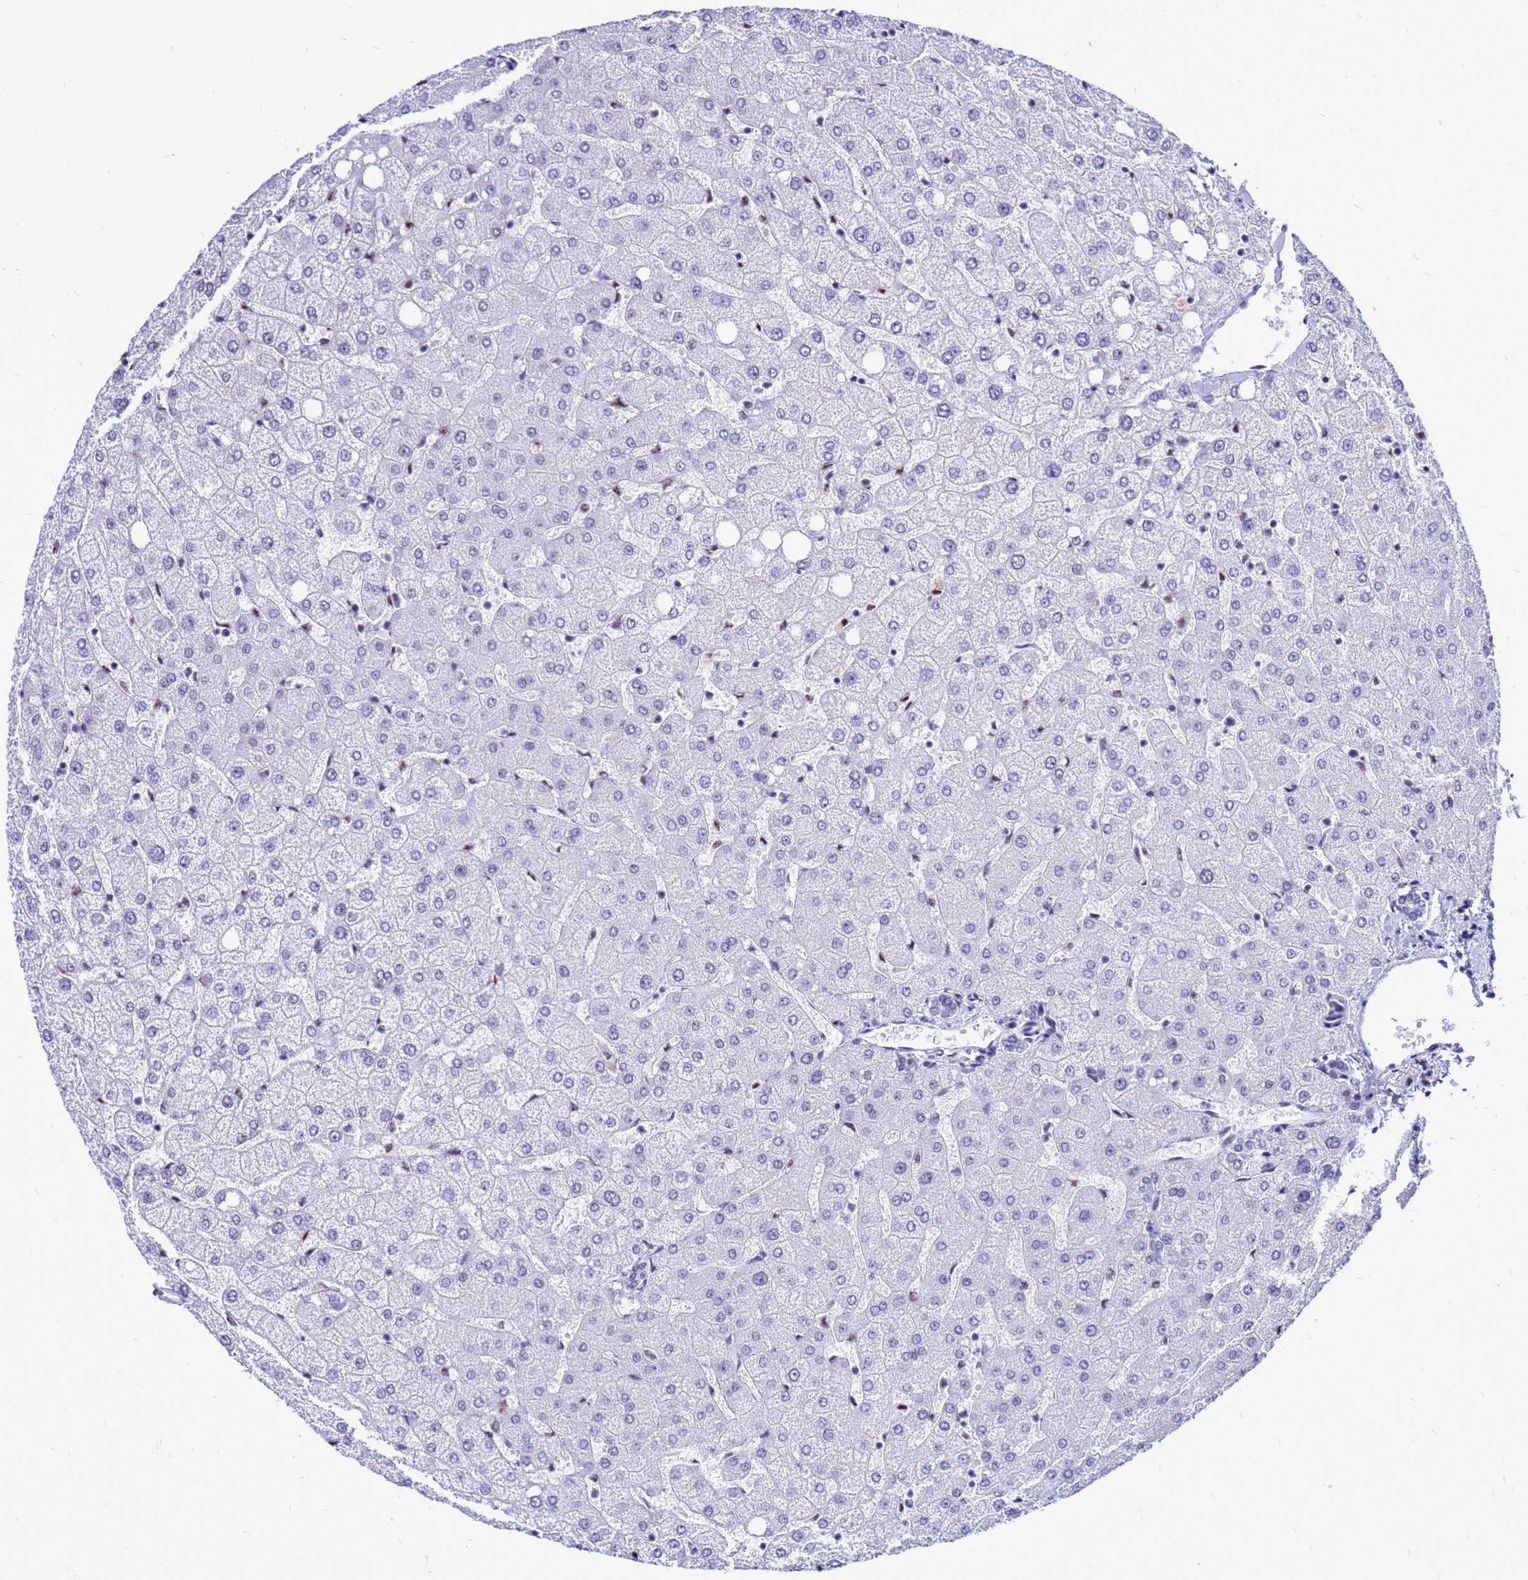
{"staining": {"intensity": "negative", "quantity": "none", "location": "none"}, "tissue": "liver", "cell_type": "Cholangiocytes", "image_type": "normal", "snomed": [{"axis": "morphology", "description": "Normal tissue, NOS"}, {"axis": "topography", "description": "Liver"}], "caption": "This is an IHC histopathology image of normal human liver. There is no positivity in cholangiocytes.", "gene": "SART3", "patient": {"sex": "female", "age": 54}}